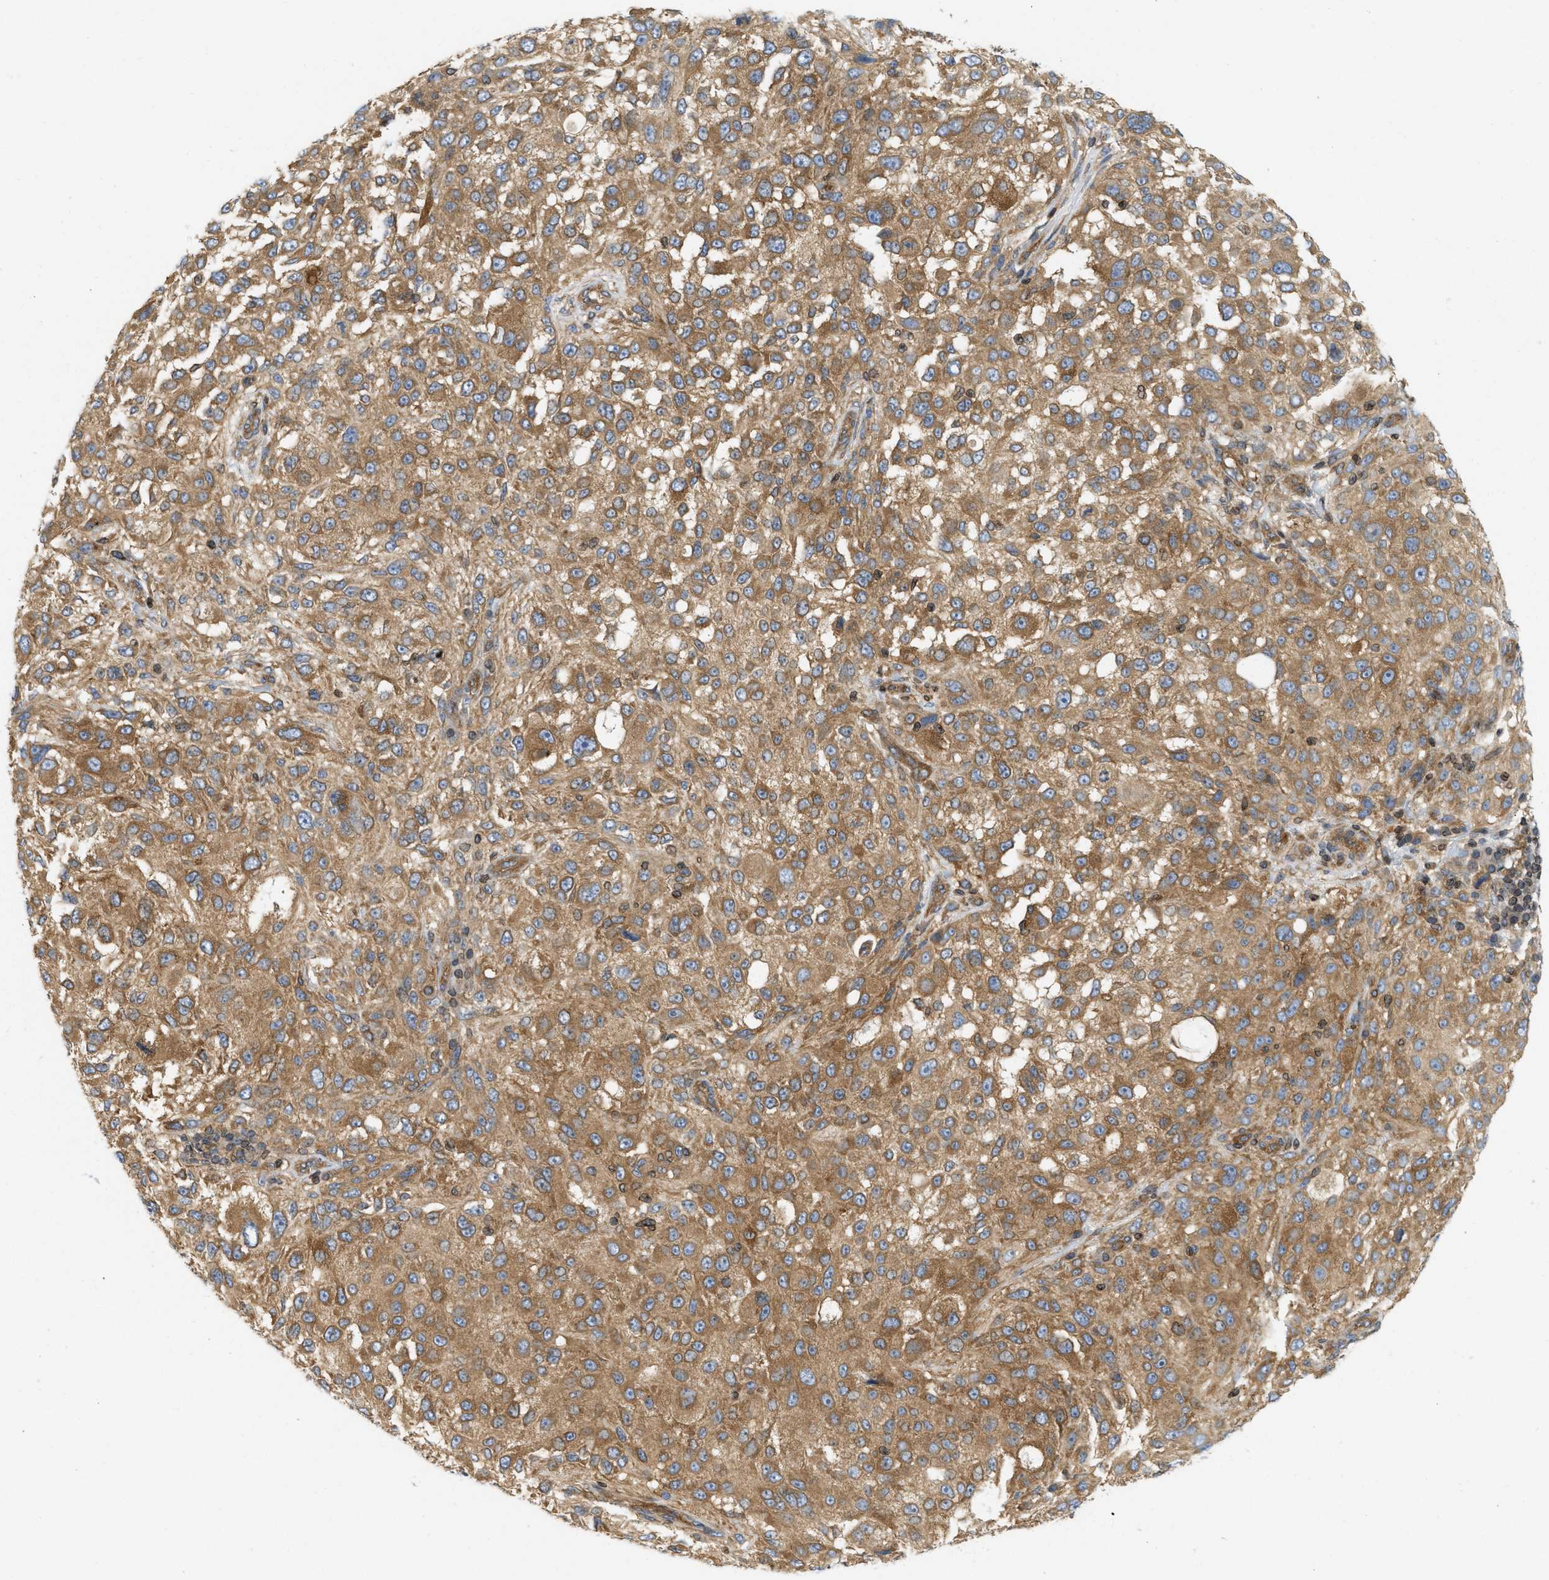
{"staining": {"intensity": "moderate", "quantity": ">75%", "location": "cytoplasmic/membranous"}, "tissue": "melanoma", "cell_type": "Tumor cells", "image_type": "cancer", "snomed": [{"axis": "morphology", "description": "Necrosis, NOS"}, {"axis": "morphology", "description": "Malignant melanoma, NOS"}, {"axis": "topography", "description": "Skin"}], "caption": "Immunohistochemical staining of human malignant melanoma shows medium levels of moderate cytoplasmic/membranous protein expression in about >75% of tumor cells.", "gene": "STRN", "patient": {"sex": "female", "age": 87}}